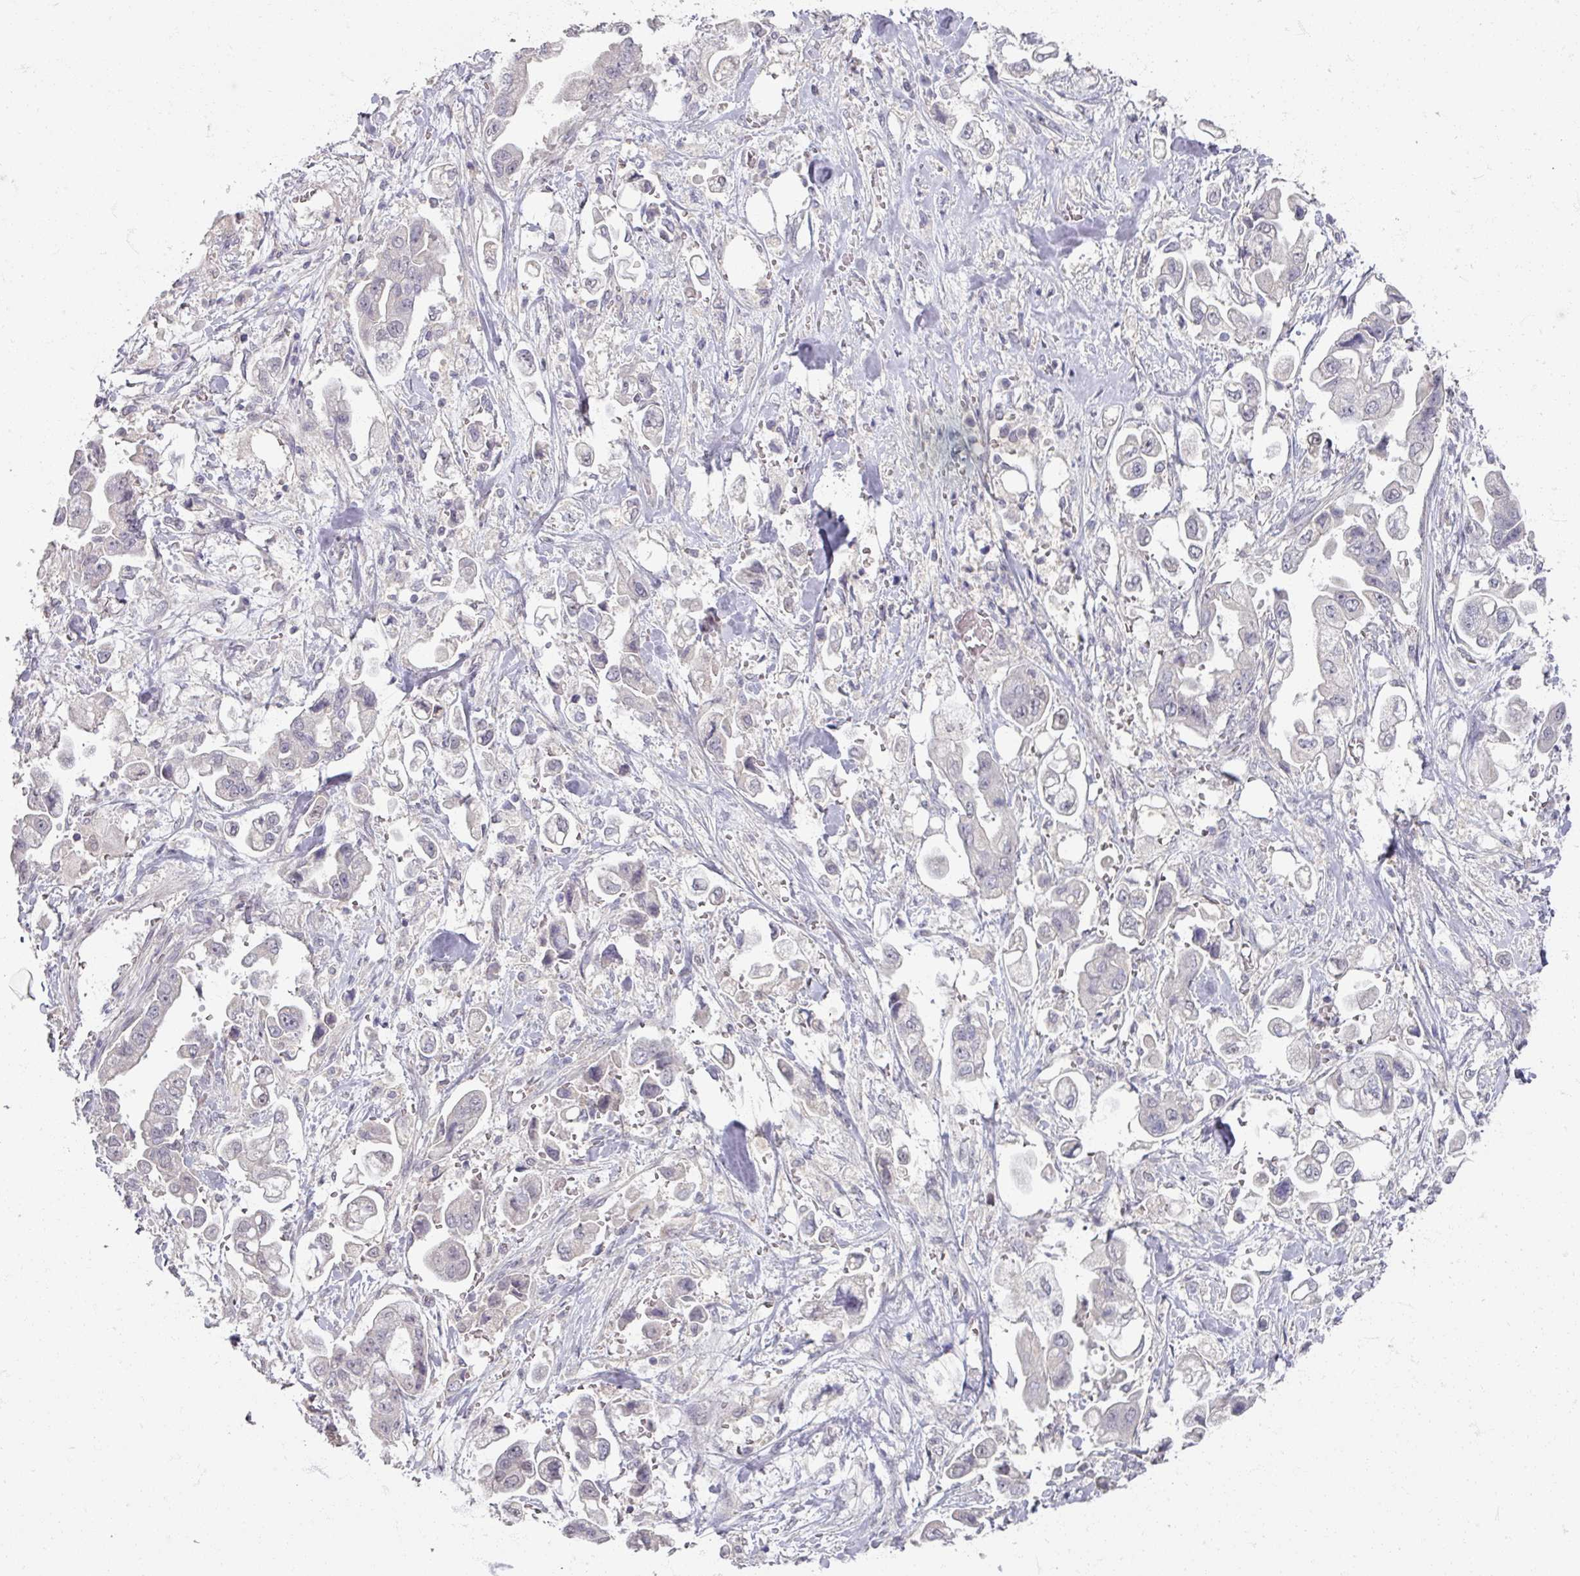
{"staining": {"intensity": "negative", "quantity": "none", "location": "none"}, "tissue": "stomach cancer", "cell_type": "Tumor cells", "image_type": "cancer", "snomed": [{"axis": "morphology", "description": "Adenocarcinoma, NOS"}, {"axis": "topography", "description": "Stomach"}], "caption": "Adenocarcinoma (stomach) was stained to show a protein in brown. There is no significant expression in tumor cells.", "gene": "SOX11", "patient": {"sex": "male", "age": 62}}